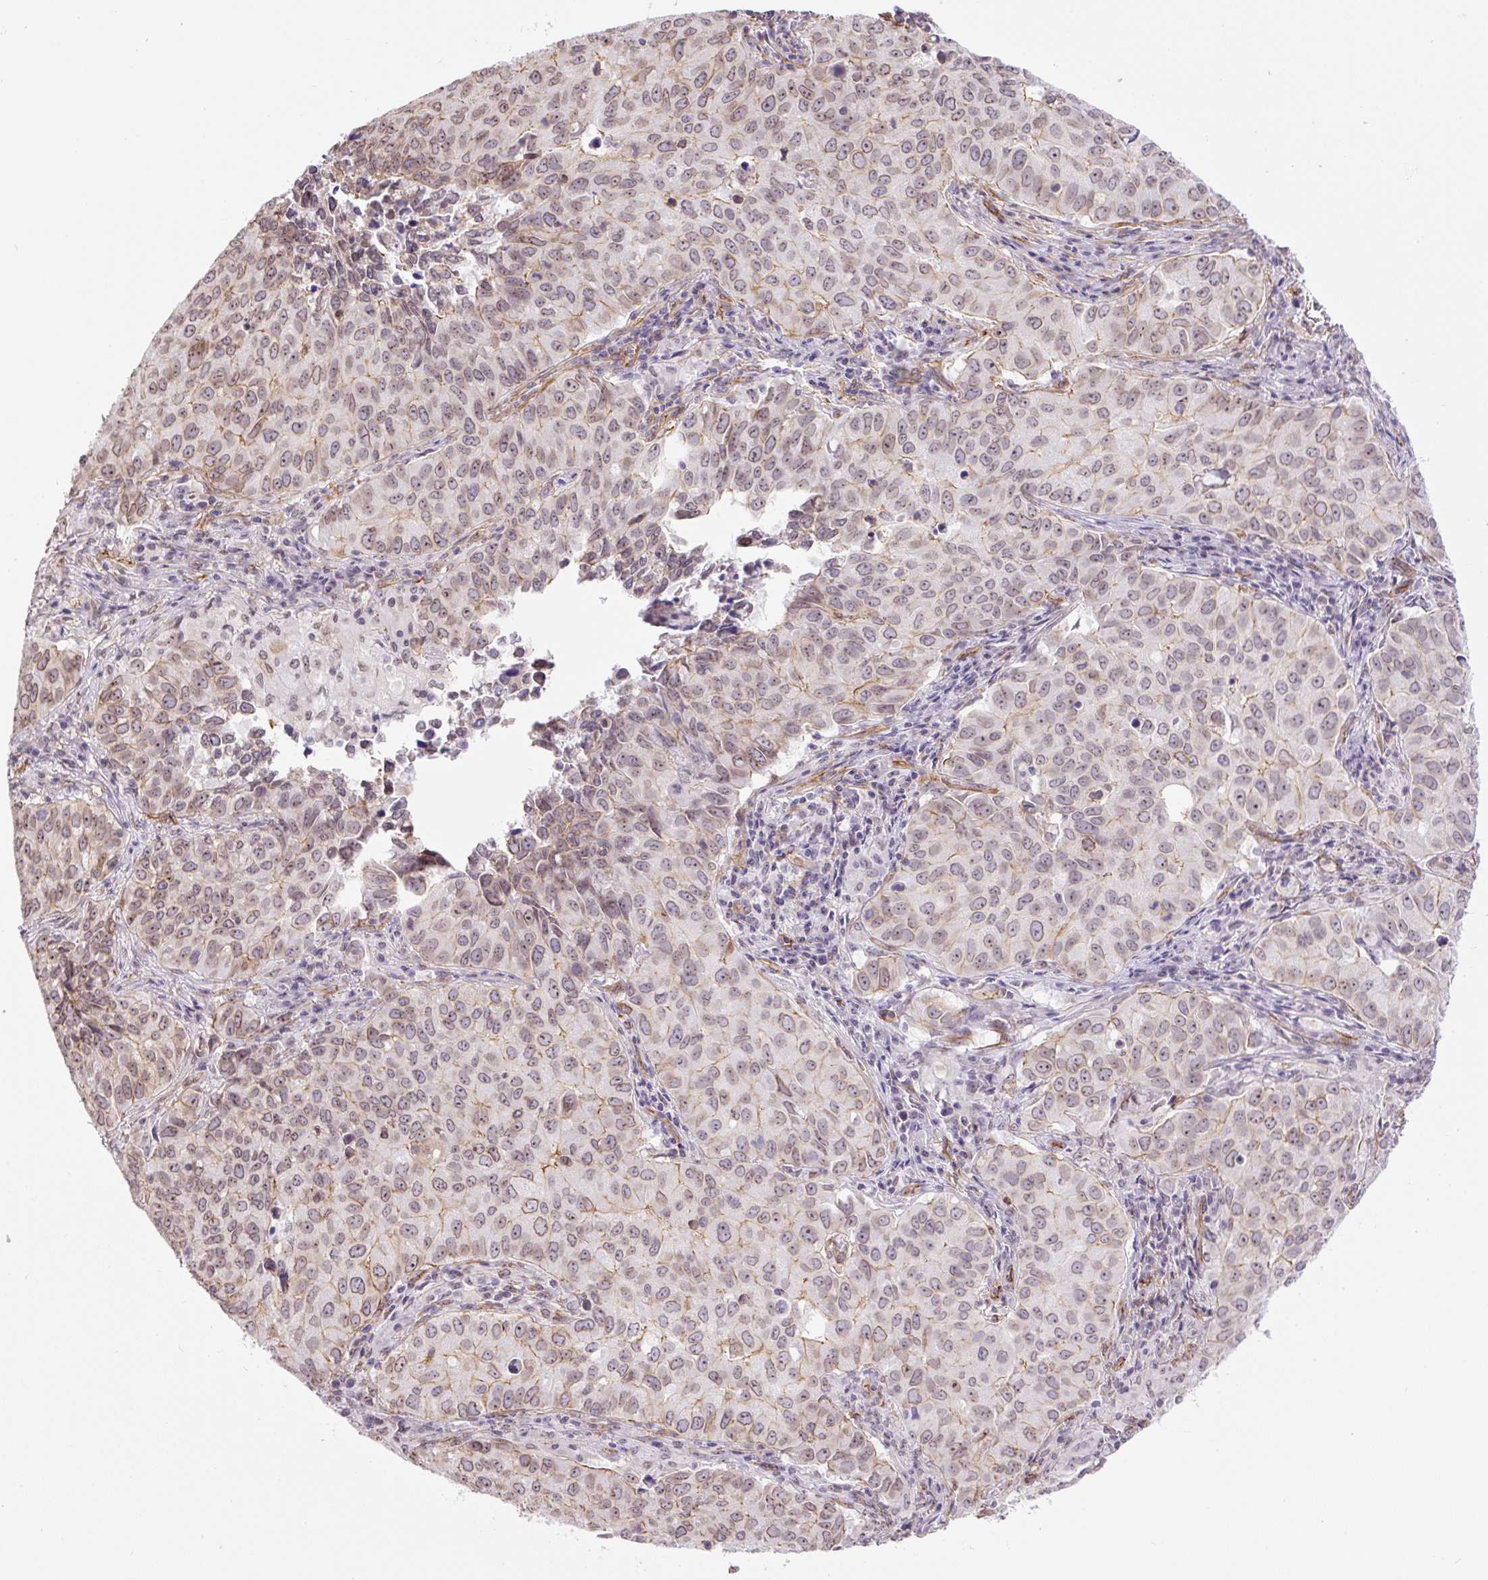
{"staining": {"intensity": "weak", "quantity": "<25%", "location": "nuclear"}, "tissue": "lung cancer", "cell_type": "Tumor cells", "image_type": "cancer", "snomed": [{"axis": "morphology", "description": "Adenocarcinoma, NOS"}, {"axis": "topography", "description": "Lung"}], "caption": "An immunohistochemistry (IHC) micrograph of lung cancer is shown. There is no staining in tumor cells of lung cancer. Nuclei are stained in blue.", "gene": "MYO5C", "patient": {"sex": "female", "age": 50}}